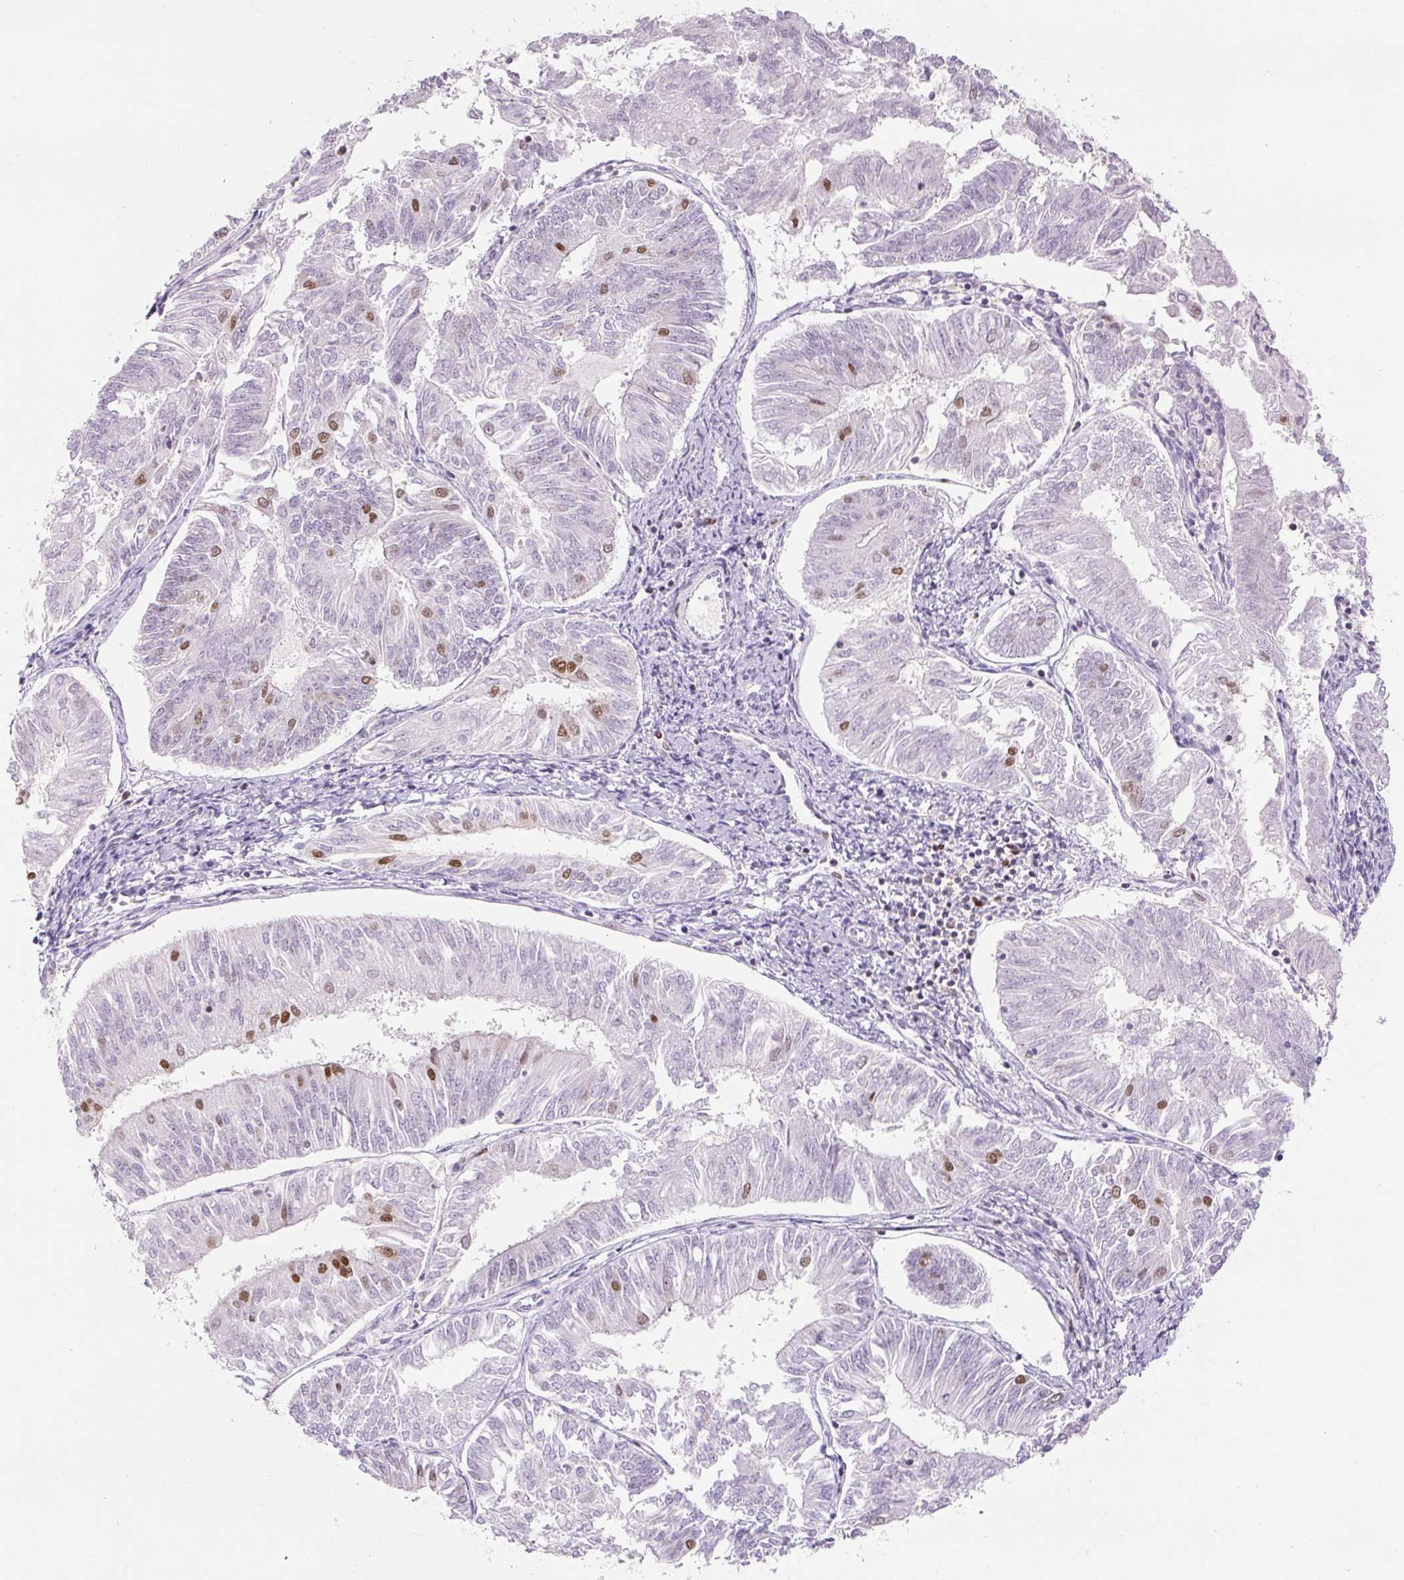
{"staining": {"intensity": "moderate", "quantity": "<25%", "location": "nuclear"}, "tissue": "endometrial cancer", "cell_type": "Tumor cells", "image_type": "cancer", "snomed": [{"axis": "morphology", "description": "Adenocarcinoma, NOS"}, {"axis": "topography", "description": "Endometrium"}], "caption": "Immunohistochemistry (IHC) image of neoplastic tissue: human endometrial cancer (adenocarcinoma) stained using immunohistochemistry (IHC) exhibits low levels of moderate protein expression localized specifically in the nuclear of tumor cells, appearing as a nuclear brown color.", "gene": "FUS", "patient": {"sex": "female", "age": 58}}